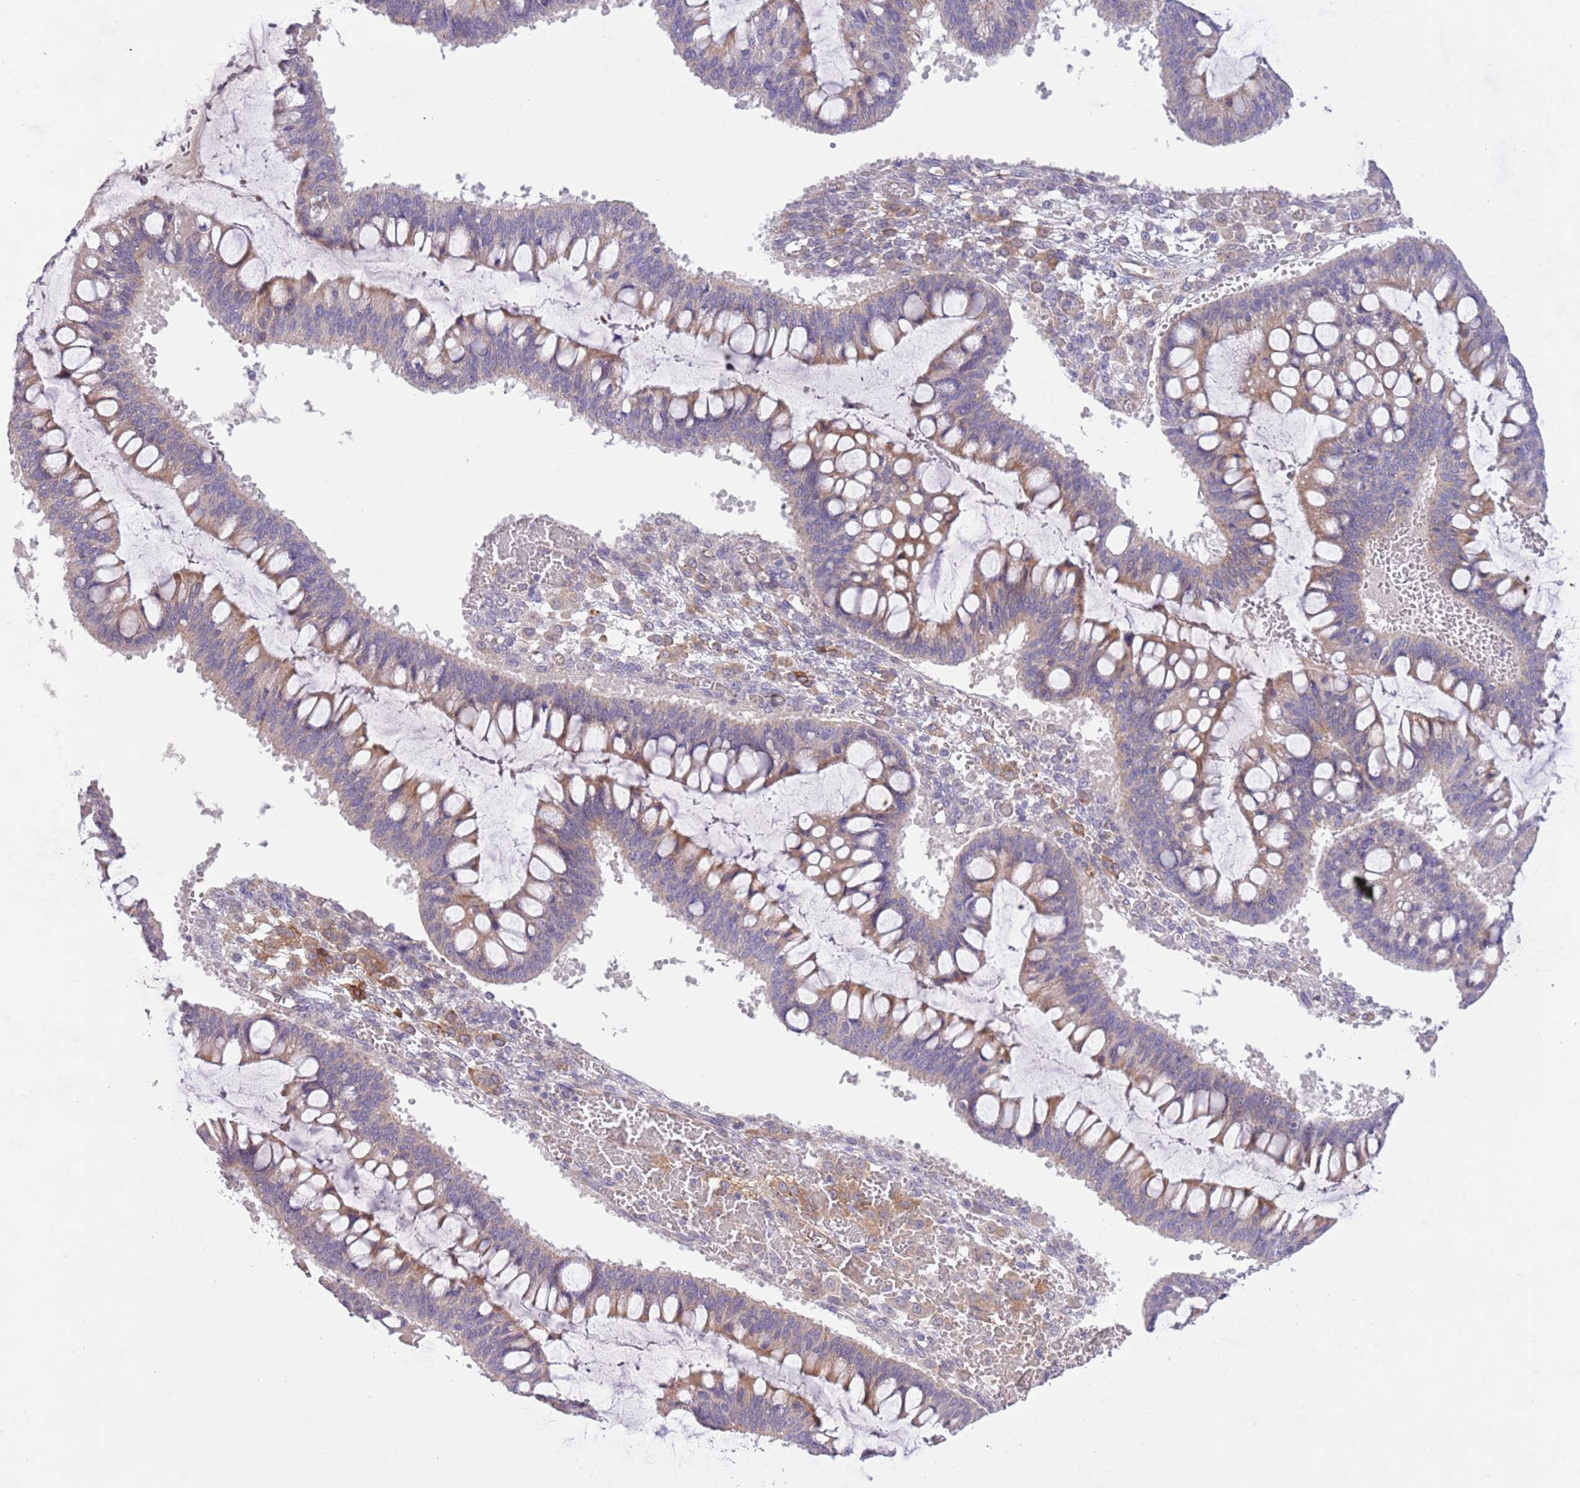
{"staining": {"intensity": "moderate", "quantity": "<25%", "location": "cytoplasmic/membranous"}, "tissue": "ovarian cancer", "cell_type": "Tumor cells", "image_type": "cancer", "snomed": [{"axis": "morphology", "description": "Cystadenocarcinoma, mucinous, NOS"}, {"axis": "topography", "description": "Ovary"}], "caption": "About <25% of tumor cells in mucinous cystadenocarcinoma (ovarian) exhibit moderate cytoplasmic/membranous protein expression as visualized by brown immunohistochemical staining.", "gene": "ZNF658", "patient": {"sex": "female", "age": 73}}